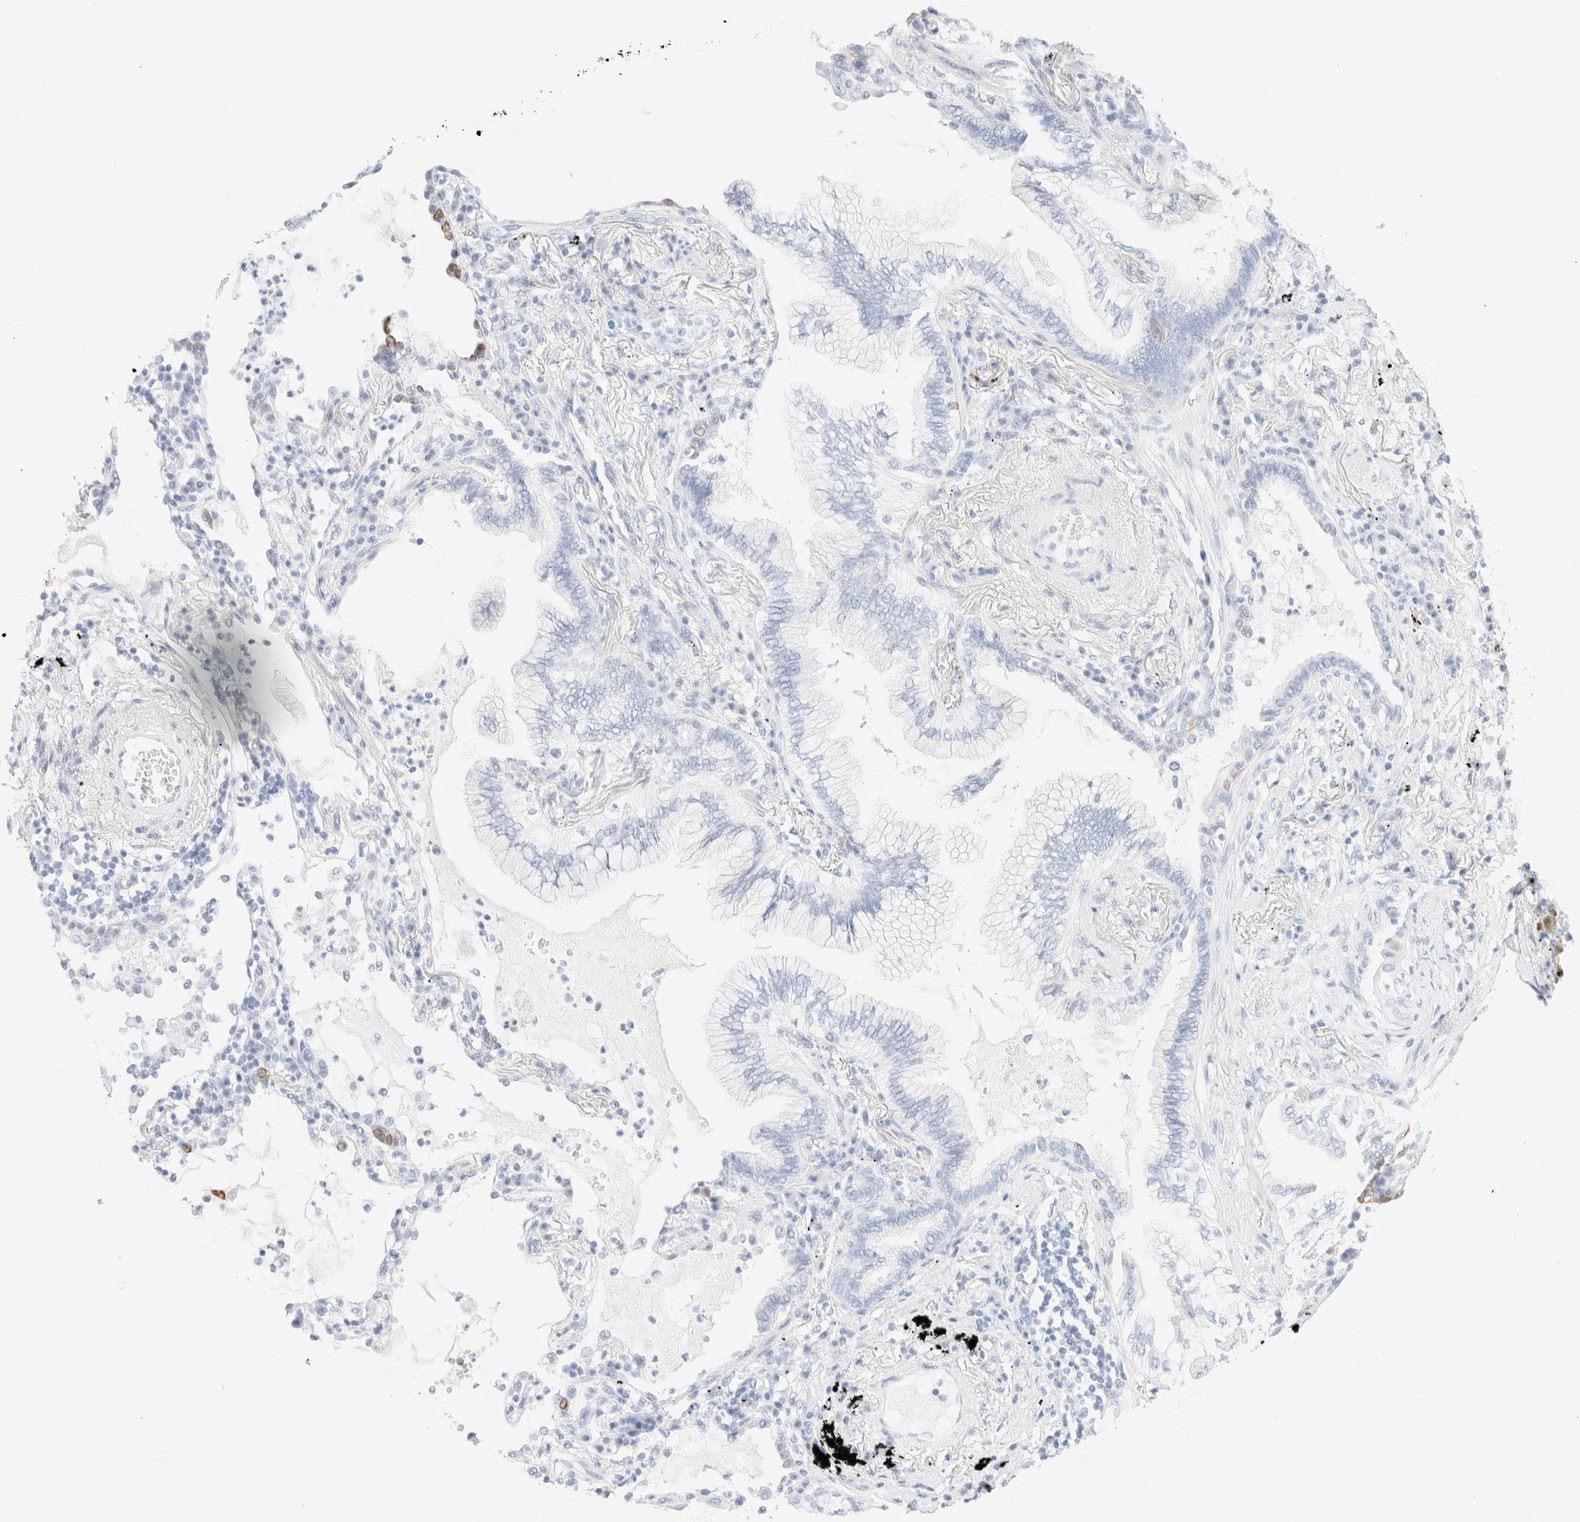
{"staining": {"intensity": "negative", "quantity": "none", "location": "none"}, "tissue": "lung cancer", "cell_type": "Tumor cells", "image_type": "cancer", "snomed": [{"axis": "morphology", "description": "Adenocarcinoma, NOS"}, {"axis": "topography", "description": "Lung"}], "caption": "Lung adenocarcinoma was stained to show a protein in brown. There is no significant positivity in tumor cells.", "gene": "KRT15", "patient": {"sex": "female", "age": 70}}